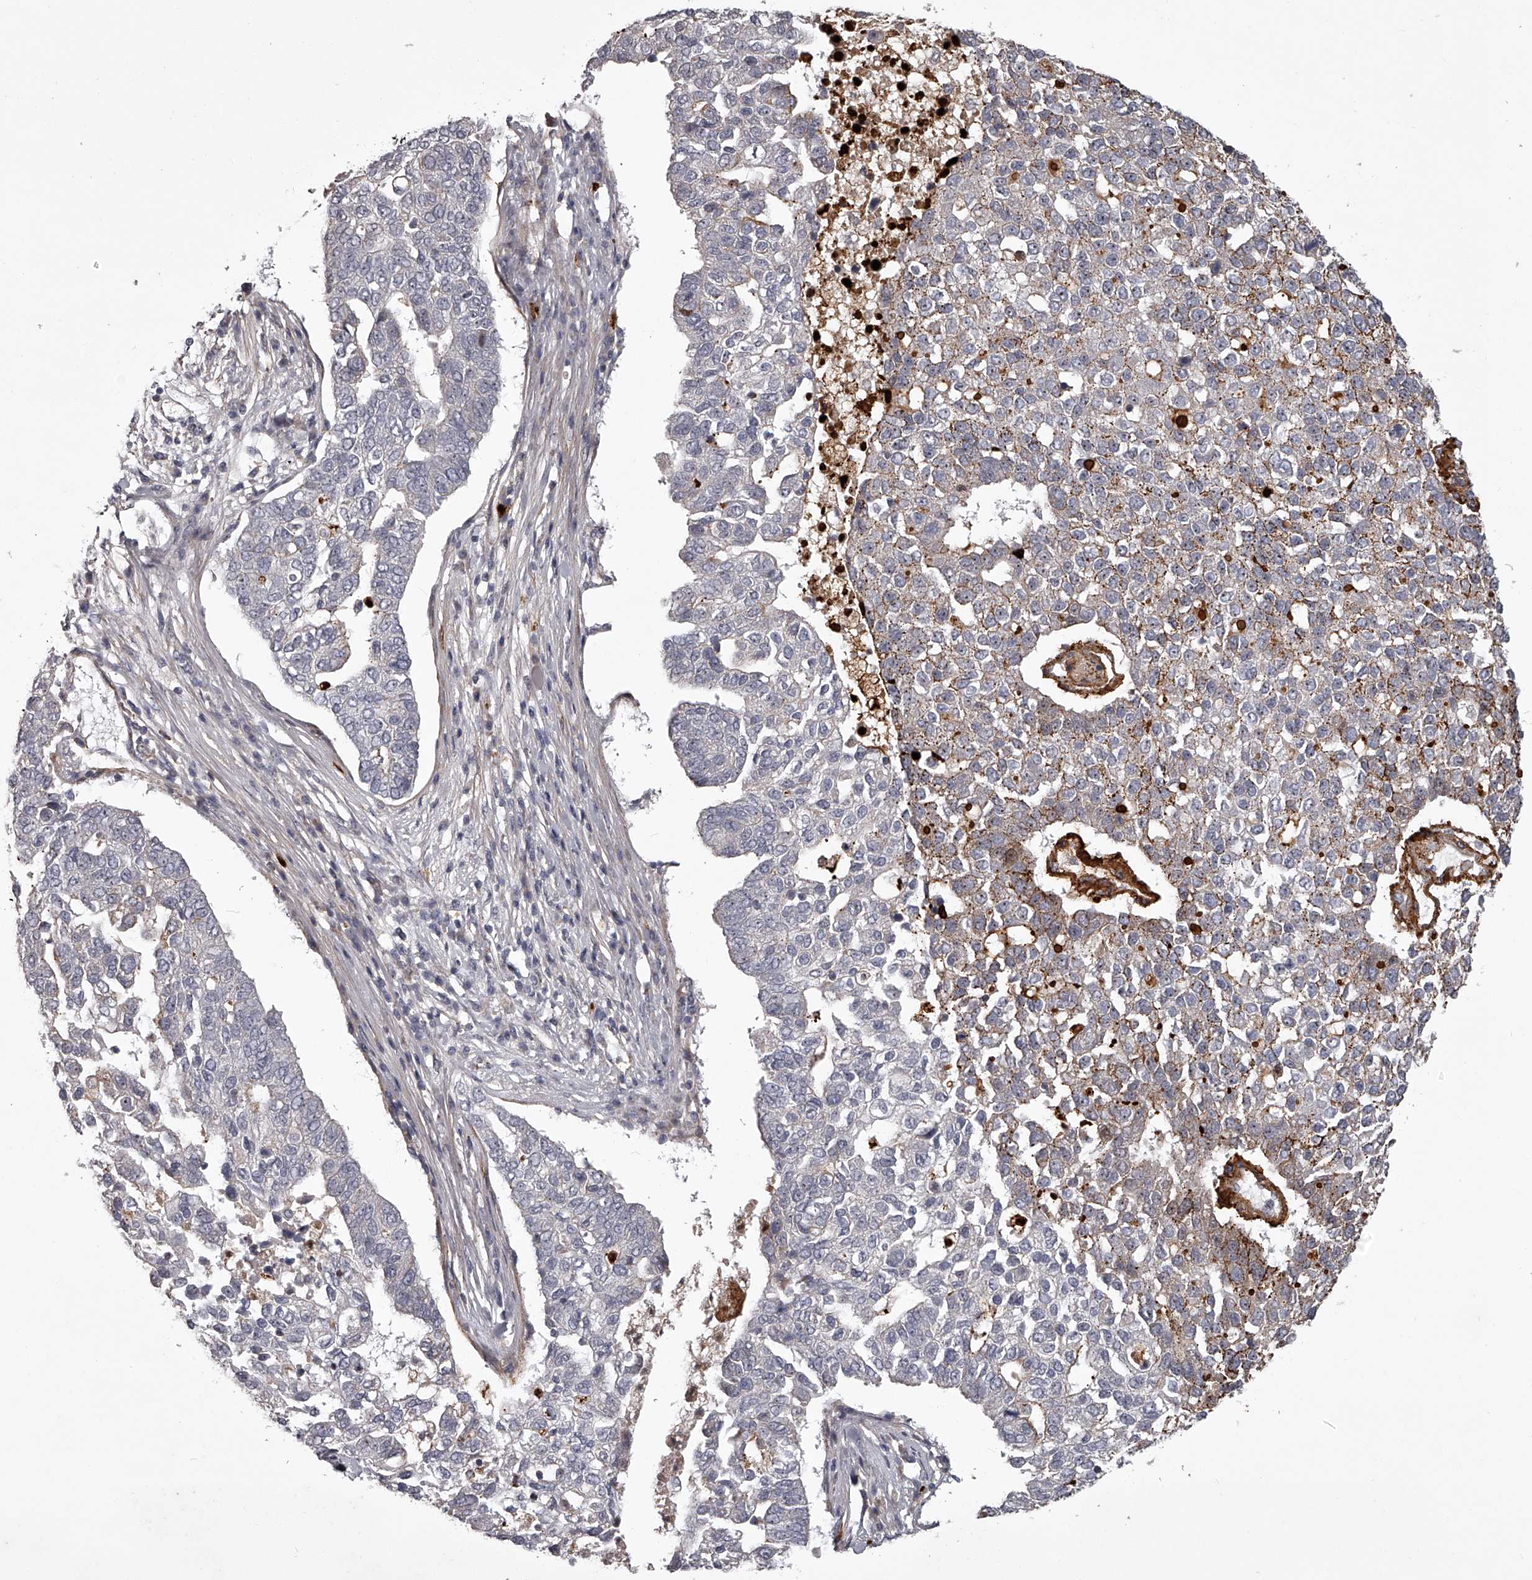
{"staining": {"intensity": "negative", "quantity": "none", "location": "none"}, "tissue": "pancreatic cancer", "cell_type": "Tumor cells", "image_type": "cancer", "snomed": [{"axis": "morphology", "description": "Adenocarcinoma, NOS"}, {"axis": "topography", "description": "Pancreas"}], "caption": "This is an immunohistochemistry (IHC) photomicrograph of pancreatic adenocarcinoma. There is no positivity in tumor cells.", "gene": "RRP36", "patient": {"sex": "female", "age": 61}}